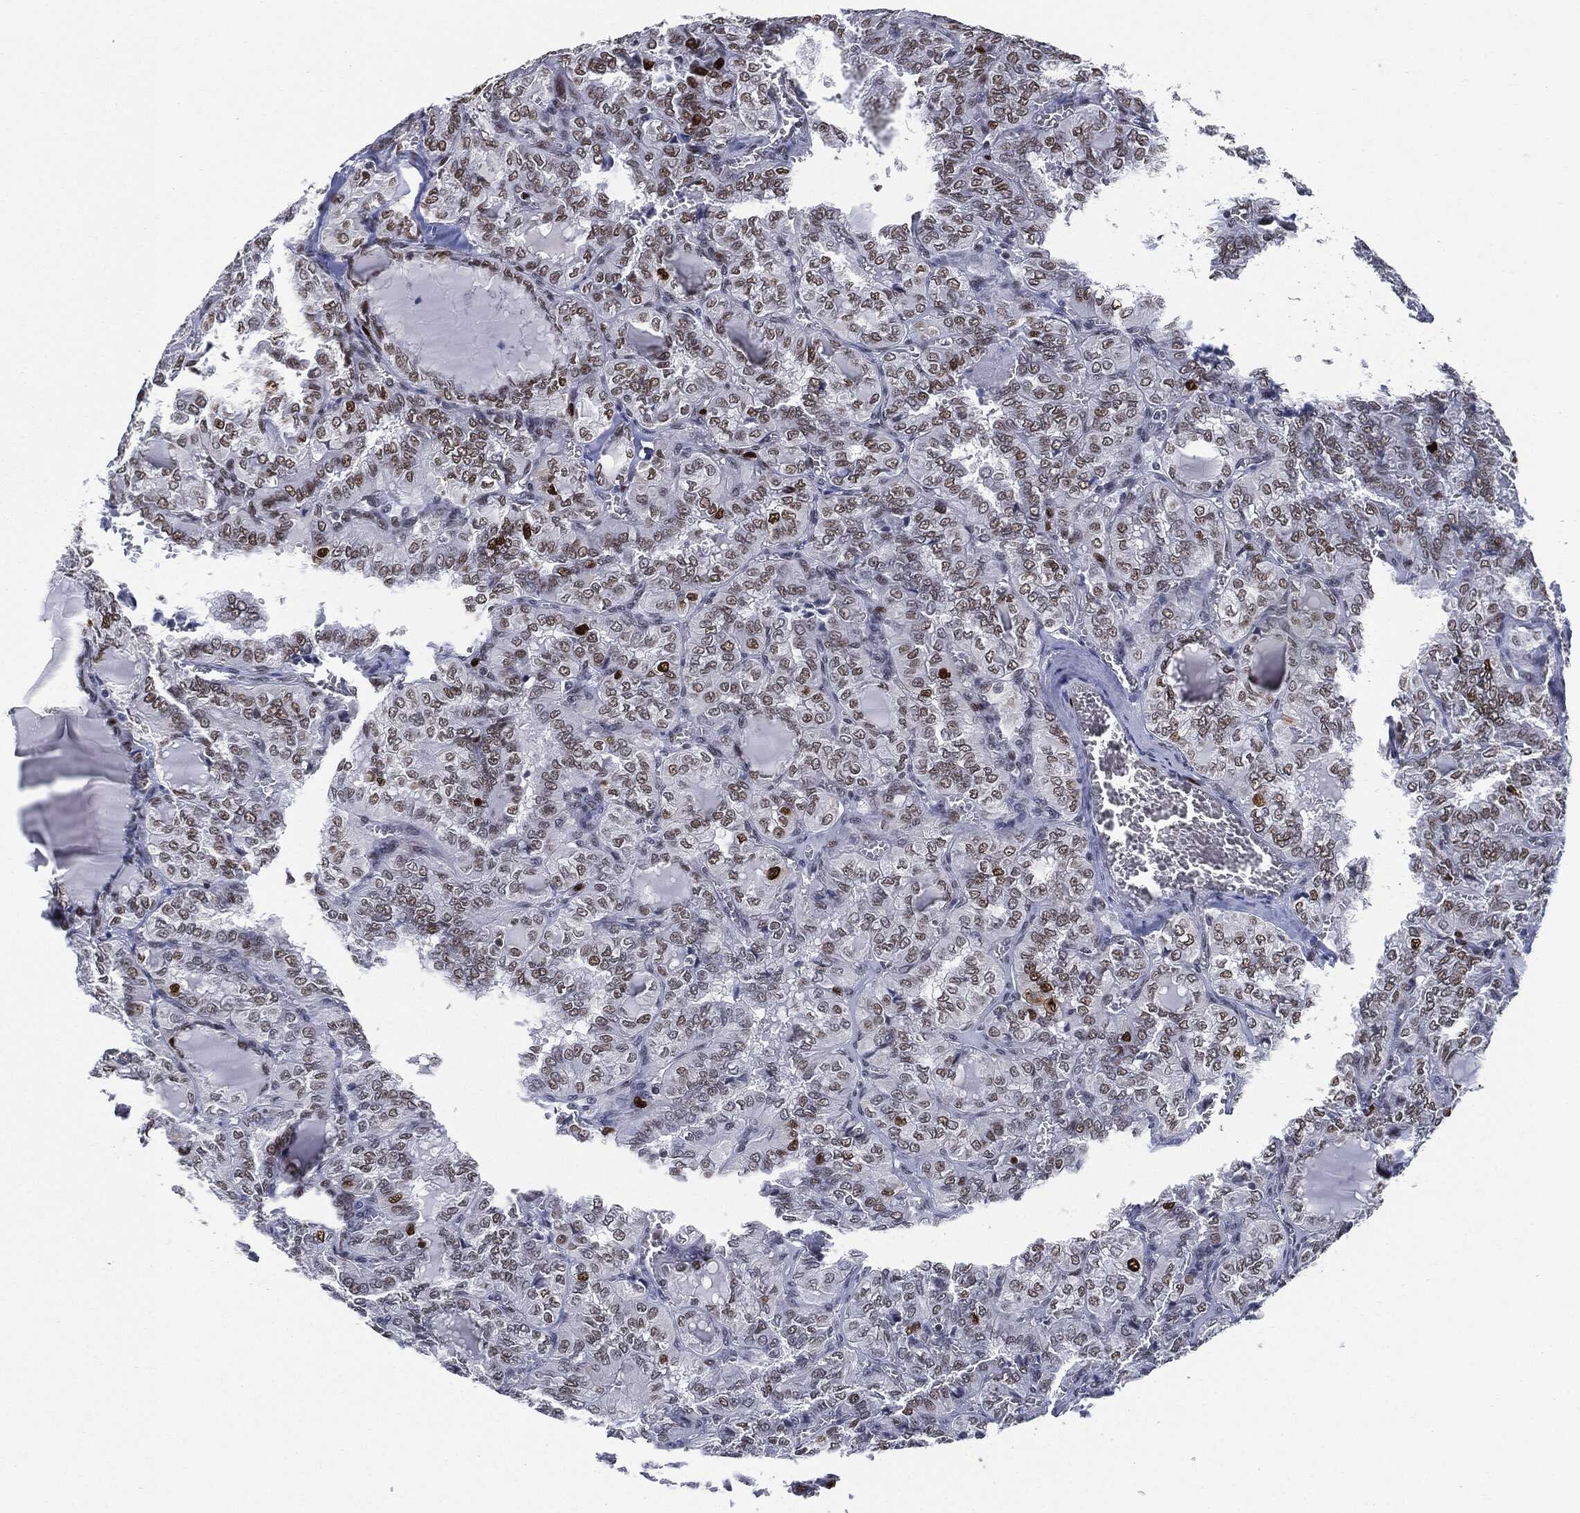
{"staining": {"intensity": "moderate", "quantity": "25%-75%", "location": "nuclear"}, "tissue": "thyroid cancer", "cell_type": "Tumor cells", "image_type": "cancer", "snomed": [{"axis": "morphology", "description": "Papillary adenocarcinoma, NOS"}, {"axis": "topography", "description": "Thyroid gland"}], "caption": "Immunohistochemistry (IHC) (DAB (3,3'-diaminobenzidine)) staining of human thyroid papillary adenocarcinoma exhibits moderate nuclear protein expression in approximately 25%-75% of tumor cells.", "gene": "PCNA", "patient": {"sex": "female", "age": 41}}